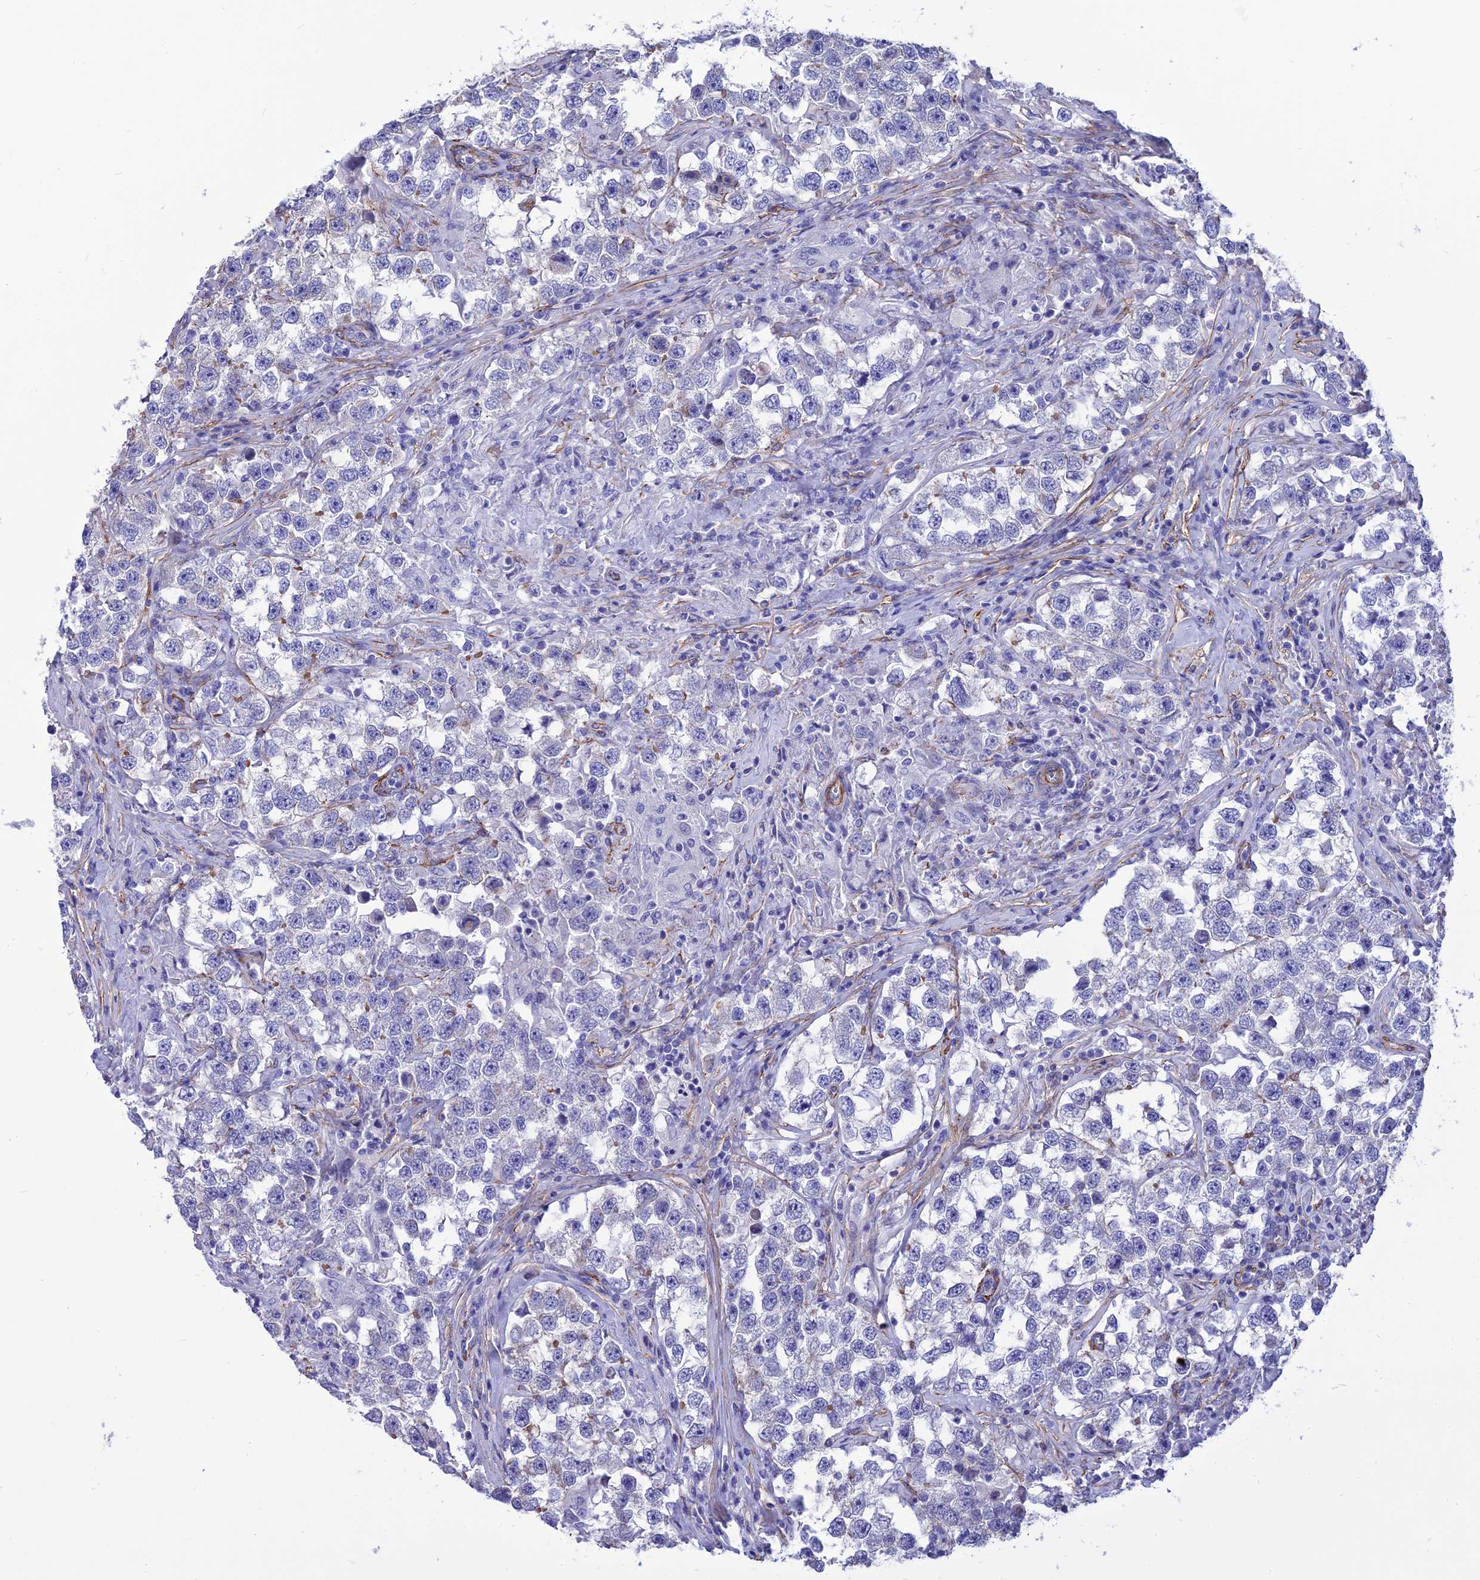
{"staining": {"intensity": "negative", "quantity": "none", "location": "none"}, "tissue": "testis cancer", "cell_type": "Tumor cells", "image_type": "cancer", "snomed": [{"axis": "morphology", "description": "Seminoma, NOS"}, {"axis": "topography", "description": "Testis"}], "caption": "This is an immunohistochemistry photomicrograph of human seminoma (testis). There is no positivity in tumor cells.", "gene": "NKD1", "patient": {"sex": "male", "age": 46}}